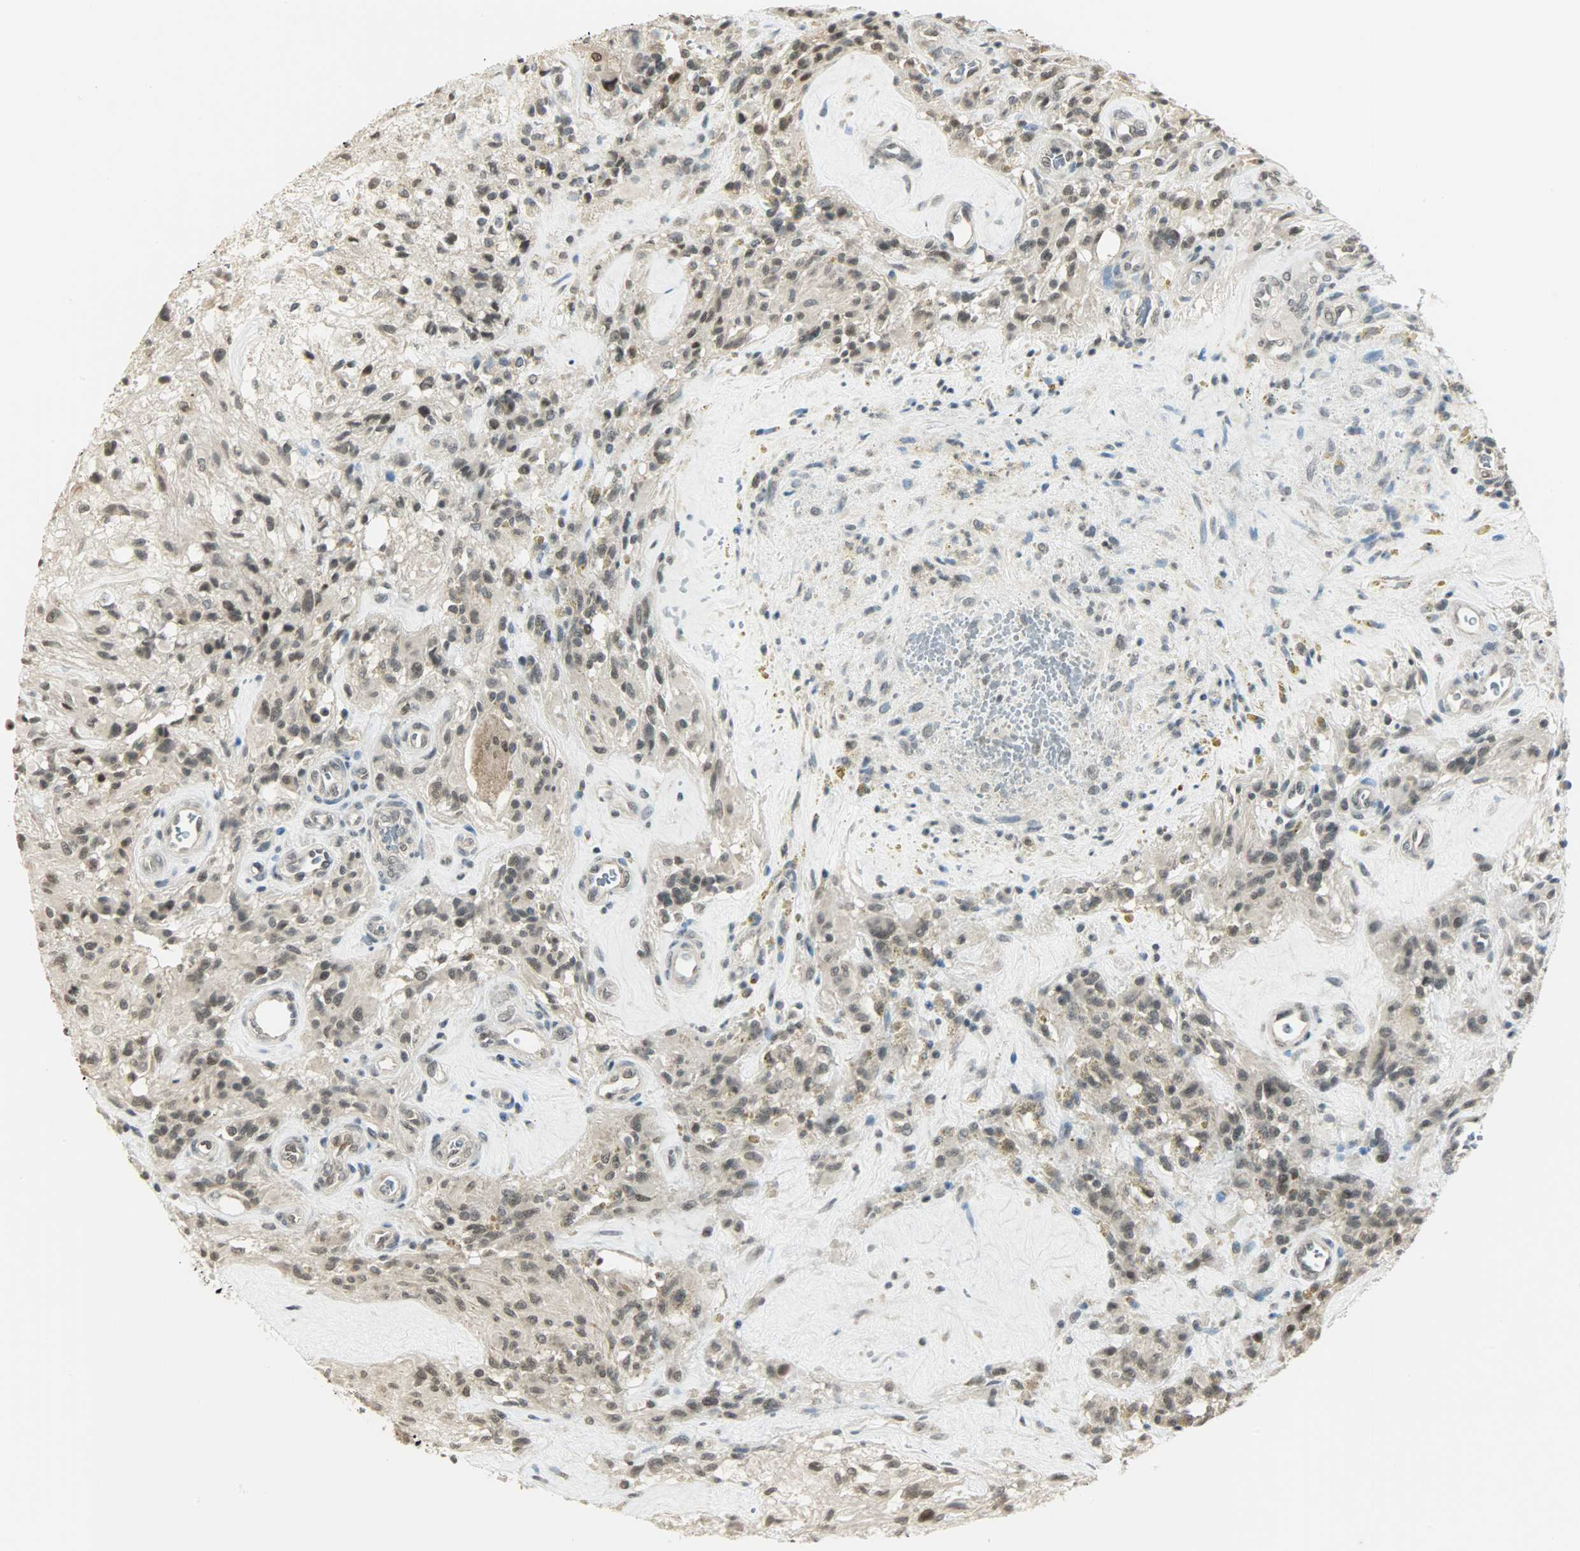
{"staining": {"intensity": "weak", "quantity": "<25%", "location": "nuclear"}, "tissue": "glioma", "cell_type": "Tumor cells", "image_type": "cancer", "snomed": [{"axis": "morphology", "description": "Normal tissue, NOS"}, {"axis": "morphology", "description": "Glioma, malignant, High grade"}, {"axis": "topography", "description": "Cerebral cortex"}], "caption": "Tumor cells are negative for brown protein staining in malignant glioma (high-grade).", "gene": "SMARCA5", "patient": {"sex": "male", "age": 56}}